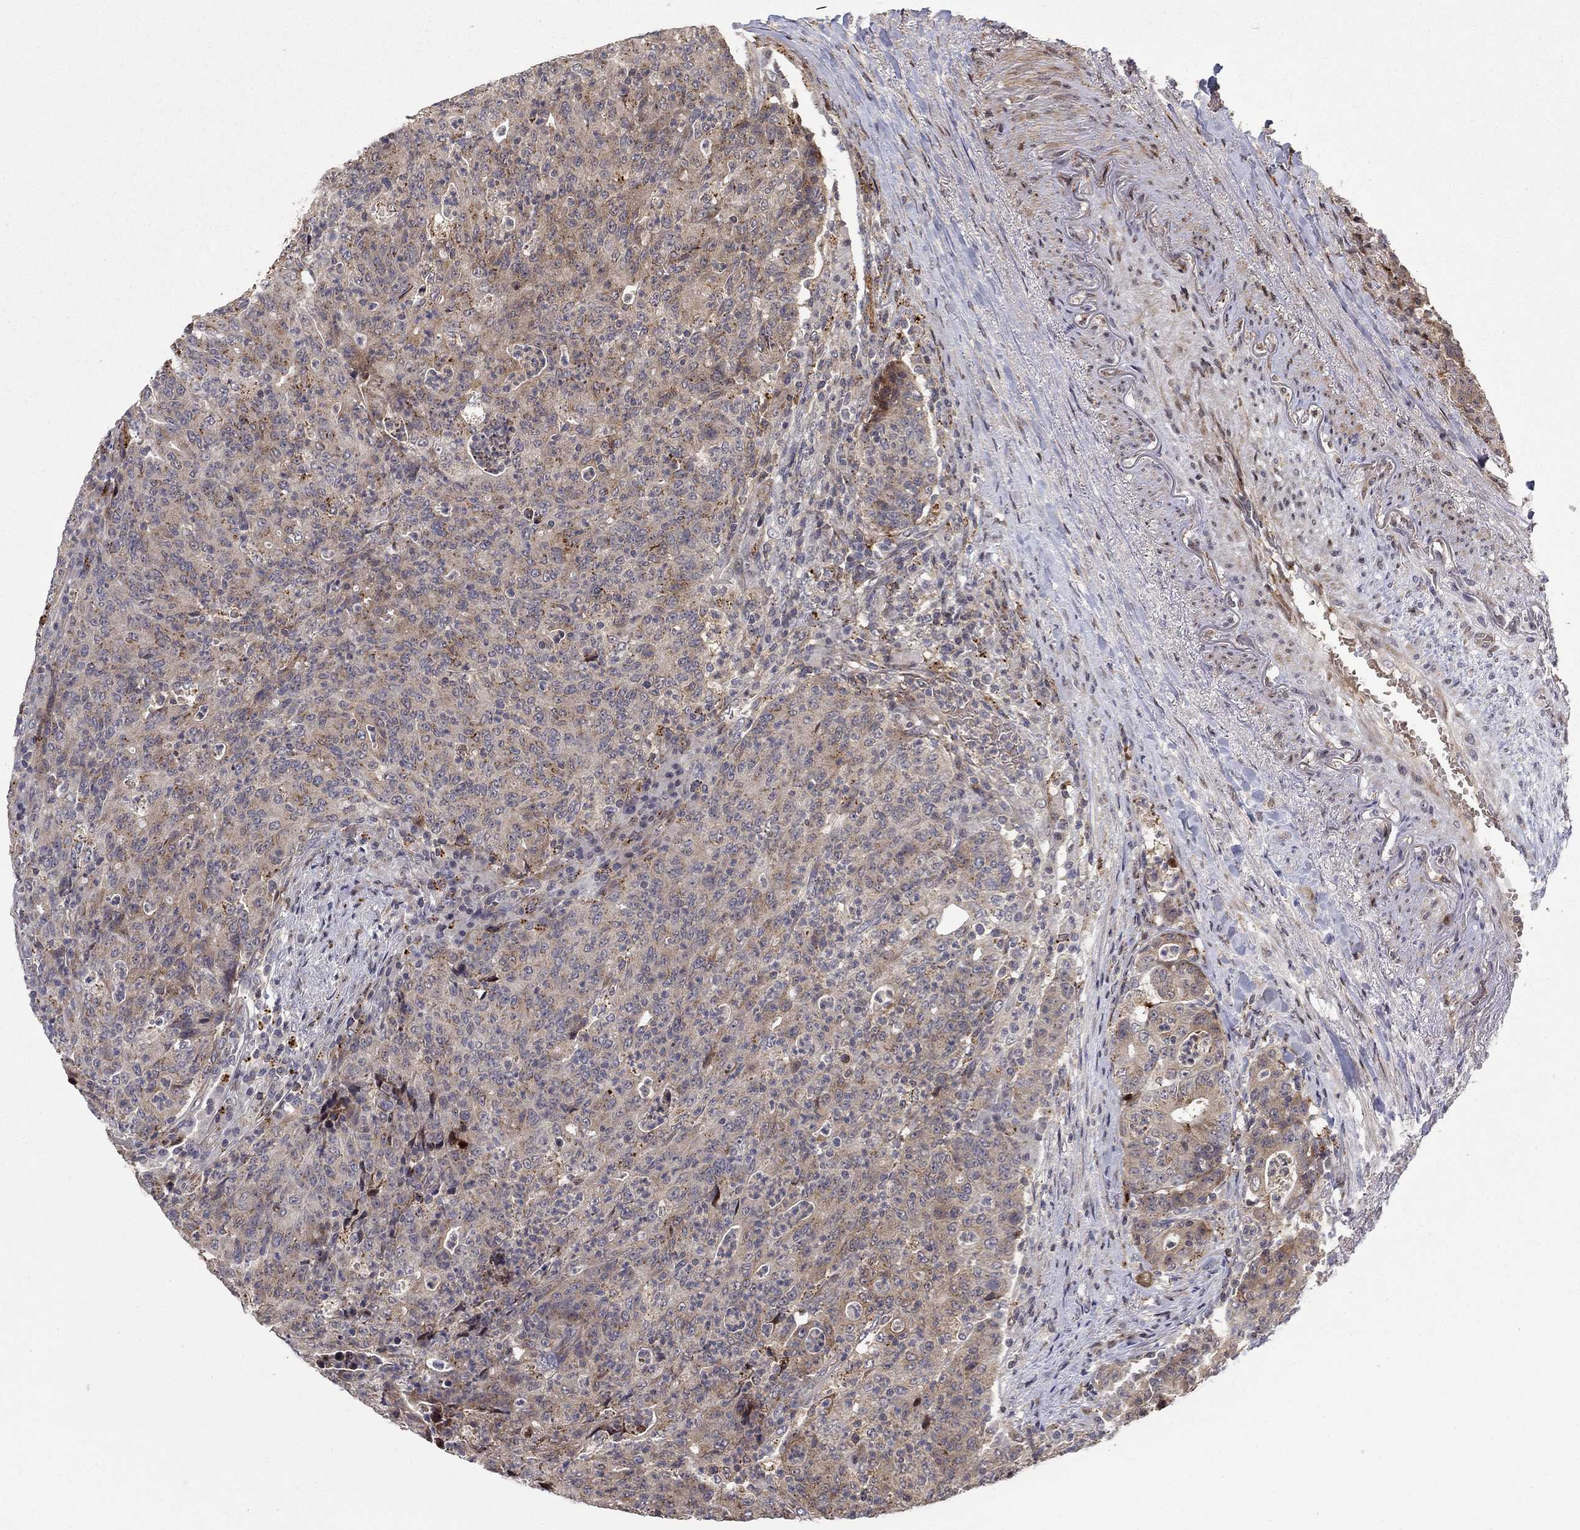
{"staining": {"intensity": "moderate", "quantity": "<25%", "location": "cytoplasmic/membranous"}, "tissue": "colorectal cancer", "cell_type": "Tumor cells", "image_type": "cancer", "snomed": [{"axis": "morphology", "description": "Adenocarcinoma, NOS"}, {"axis": "topography", "description": "Colon"}], "caption": "Protein expression by immunohistochemistry (IHC) shows moderate cytoplasmic/membranous positivity in approximately <25% of tumor cells in colorectal adenocarcinoma.", "gene": "LPCAT4", "patient": {"sex": "male", "age": 70}}